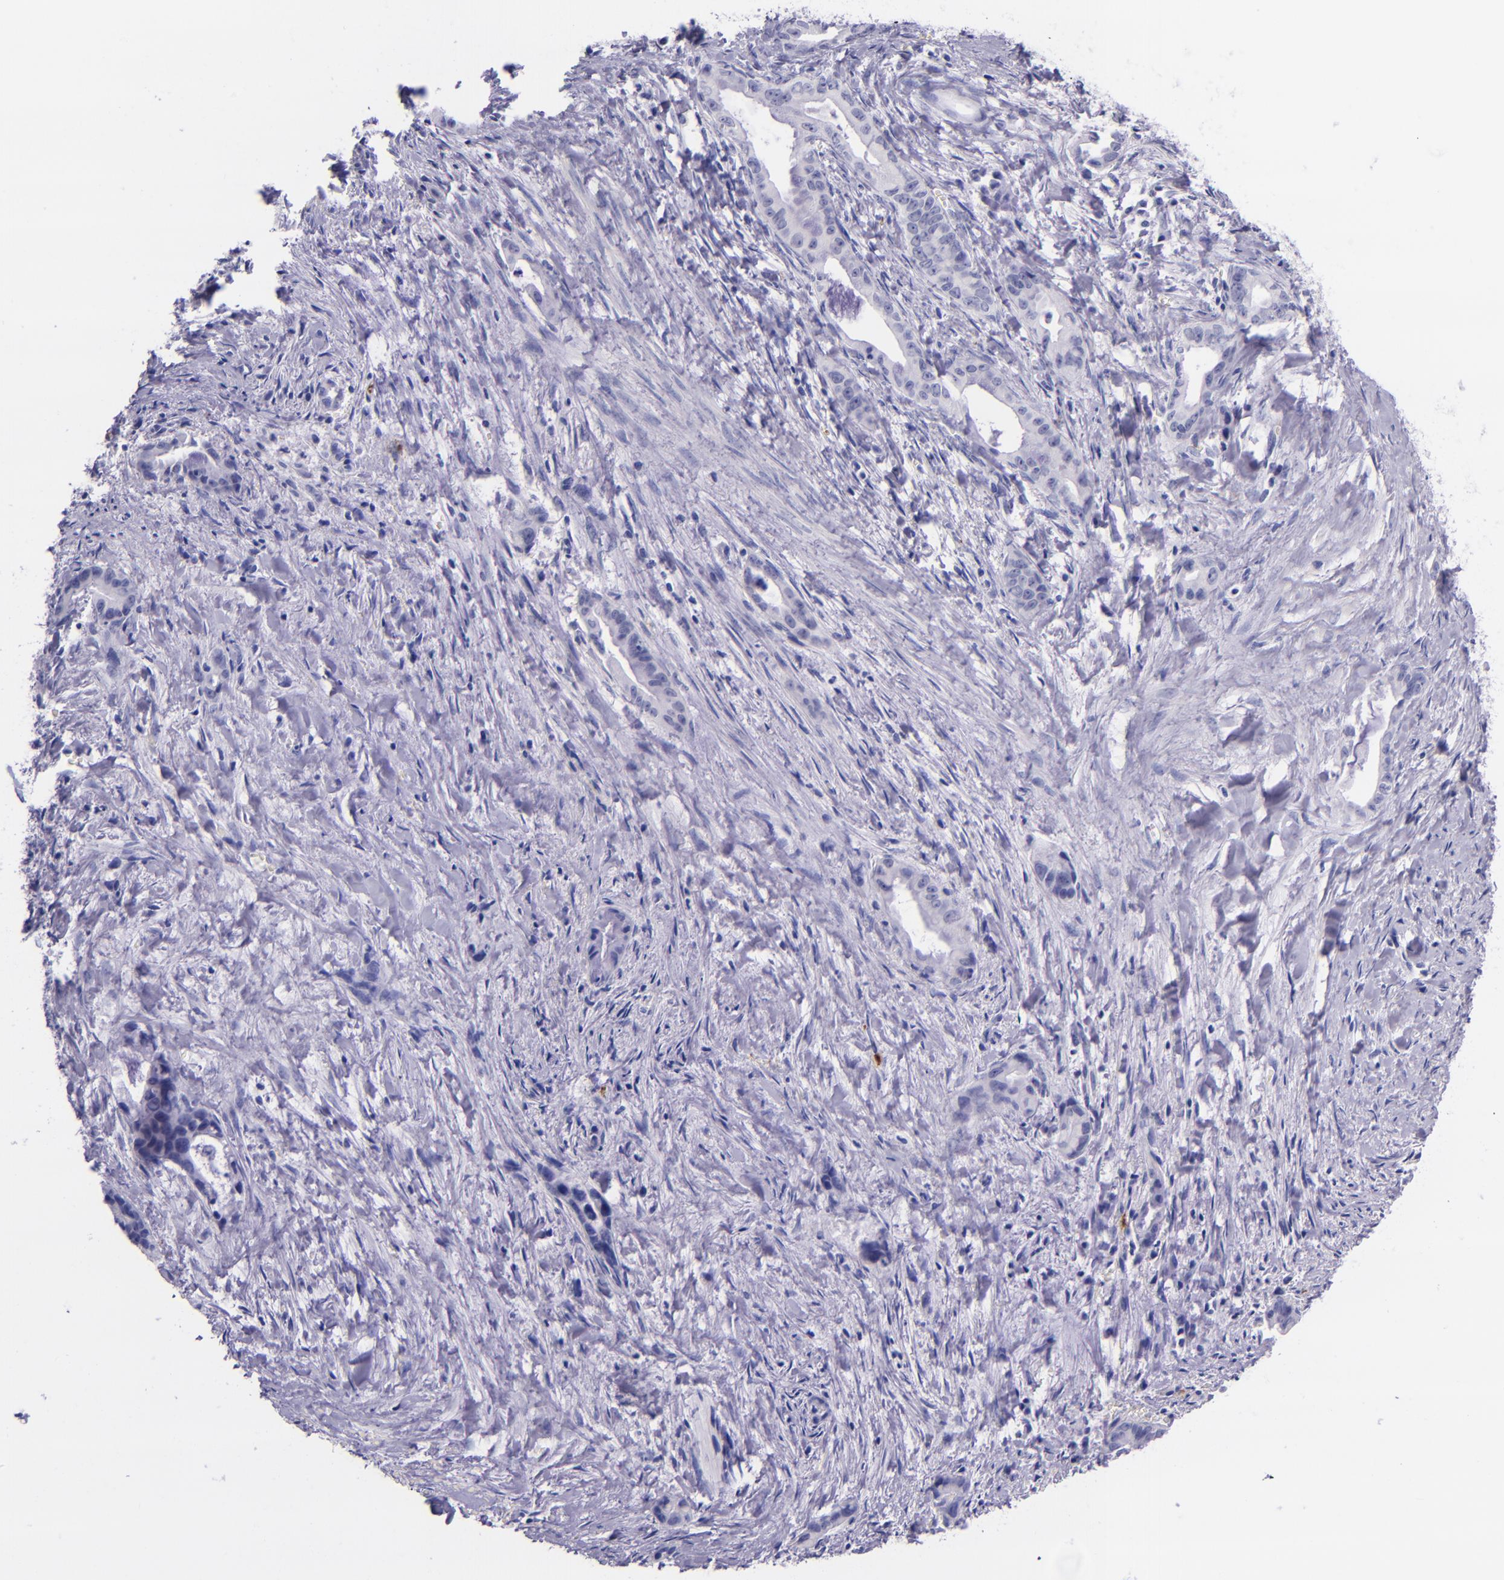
{"staining": {"intensity": "negative", "quantity": "none", "location": "none"}, "tissue": "liver cancer", "cell_type": "Tumor cells", "image_type": "cancer", "snomed": [{"axis": "morphology", "description": "Cholangiocarcinoma"}, {"axis": "topography", "description": "Liver"}], "caption": "Tumor cells show no significant expression in liver cancer.", "gene": "SELE", "patient": {"sex": "female", "age": 55}}